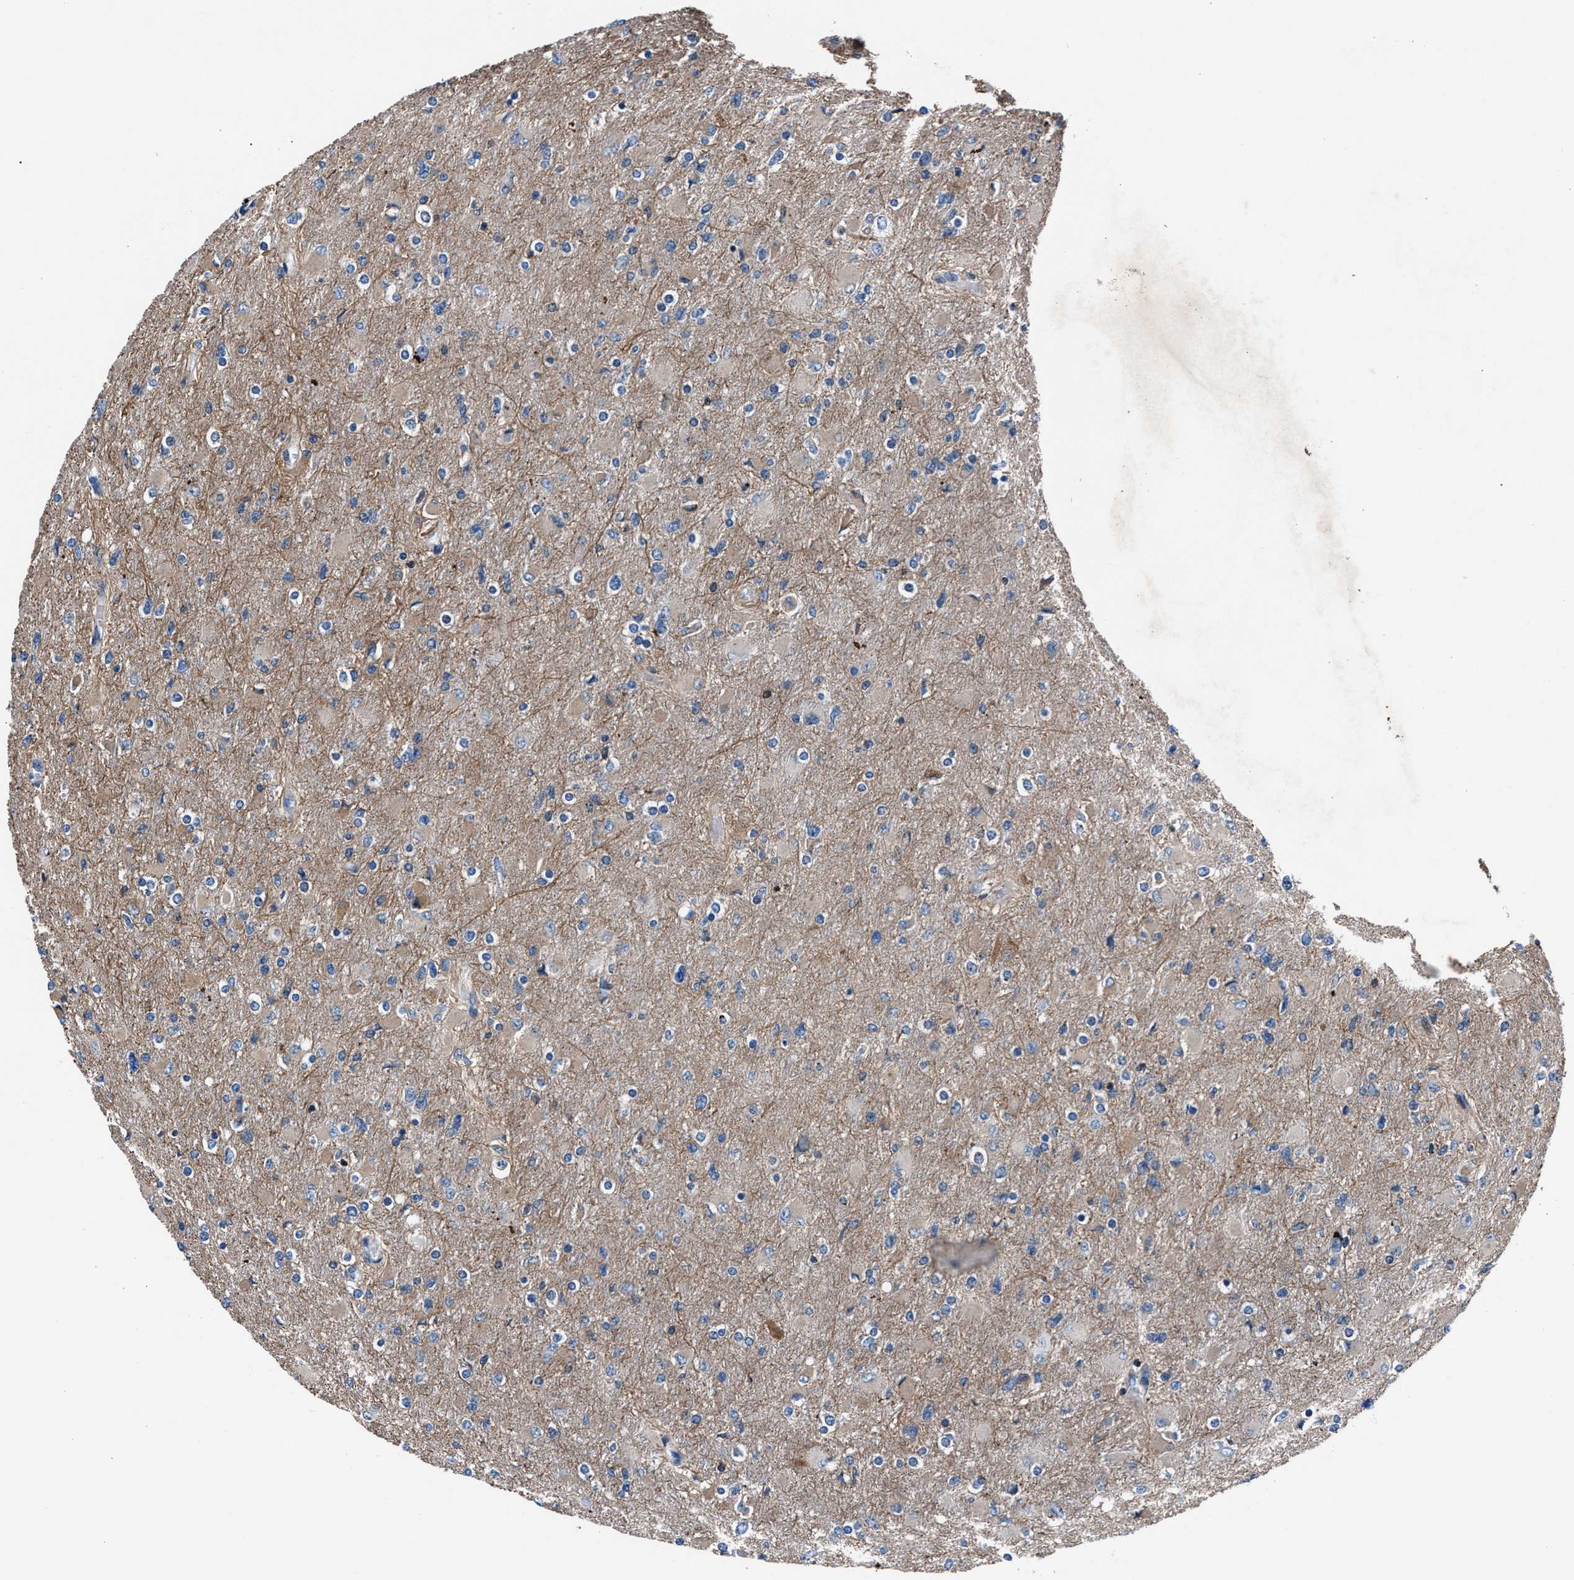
{"staining": {"intensity": "weak", "quantity": "<25%", "location": "cytoplasmic/membranous"}, "tissue": "glioma", "cell_type": "Tumor cells", "image_type": "cancer", "snomed": [{"axis": "morphology", "description": "Glioma, malignant, High grade"}, {"axis": "topography", "description": "Cerebral cortex"}], "caption": "Protein analysis of malignant high-grade glioma exhibits no significant staining in tumor cells.", "gene": "MFSD11", "patient": {"sex": "female", "age": 36}}